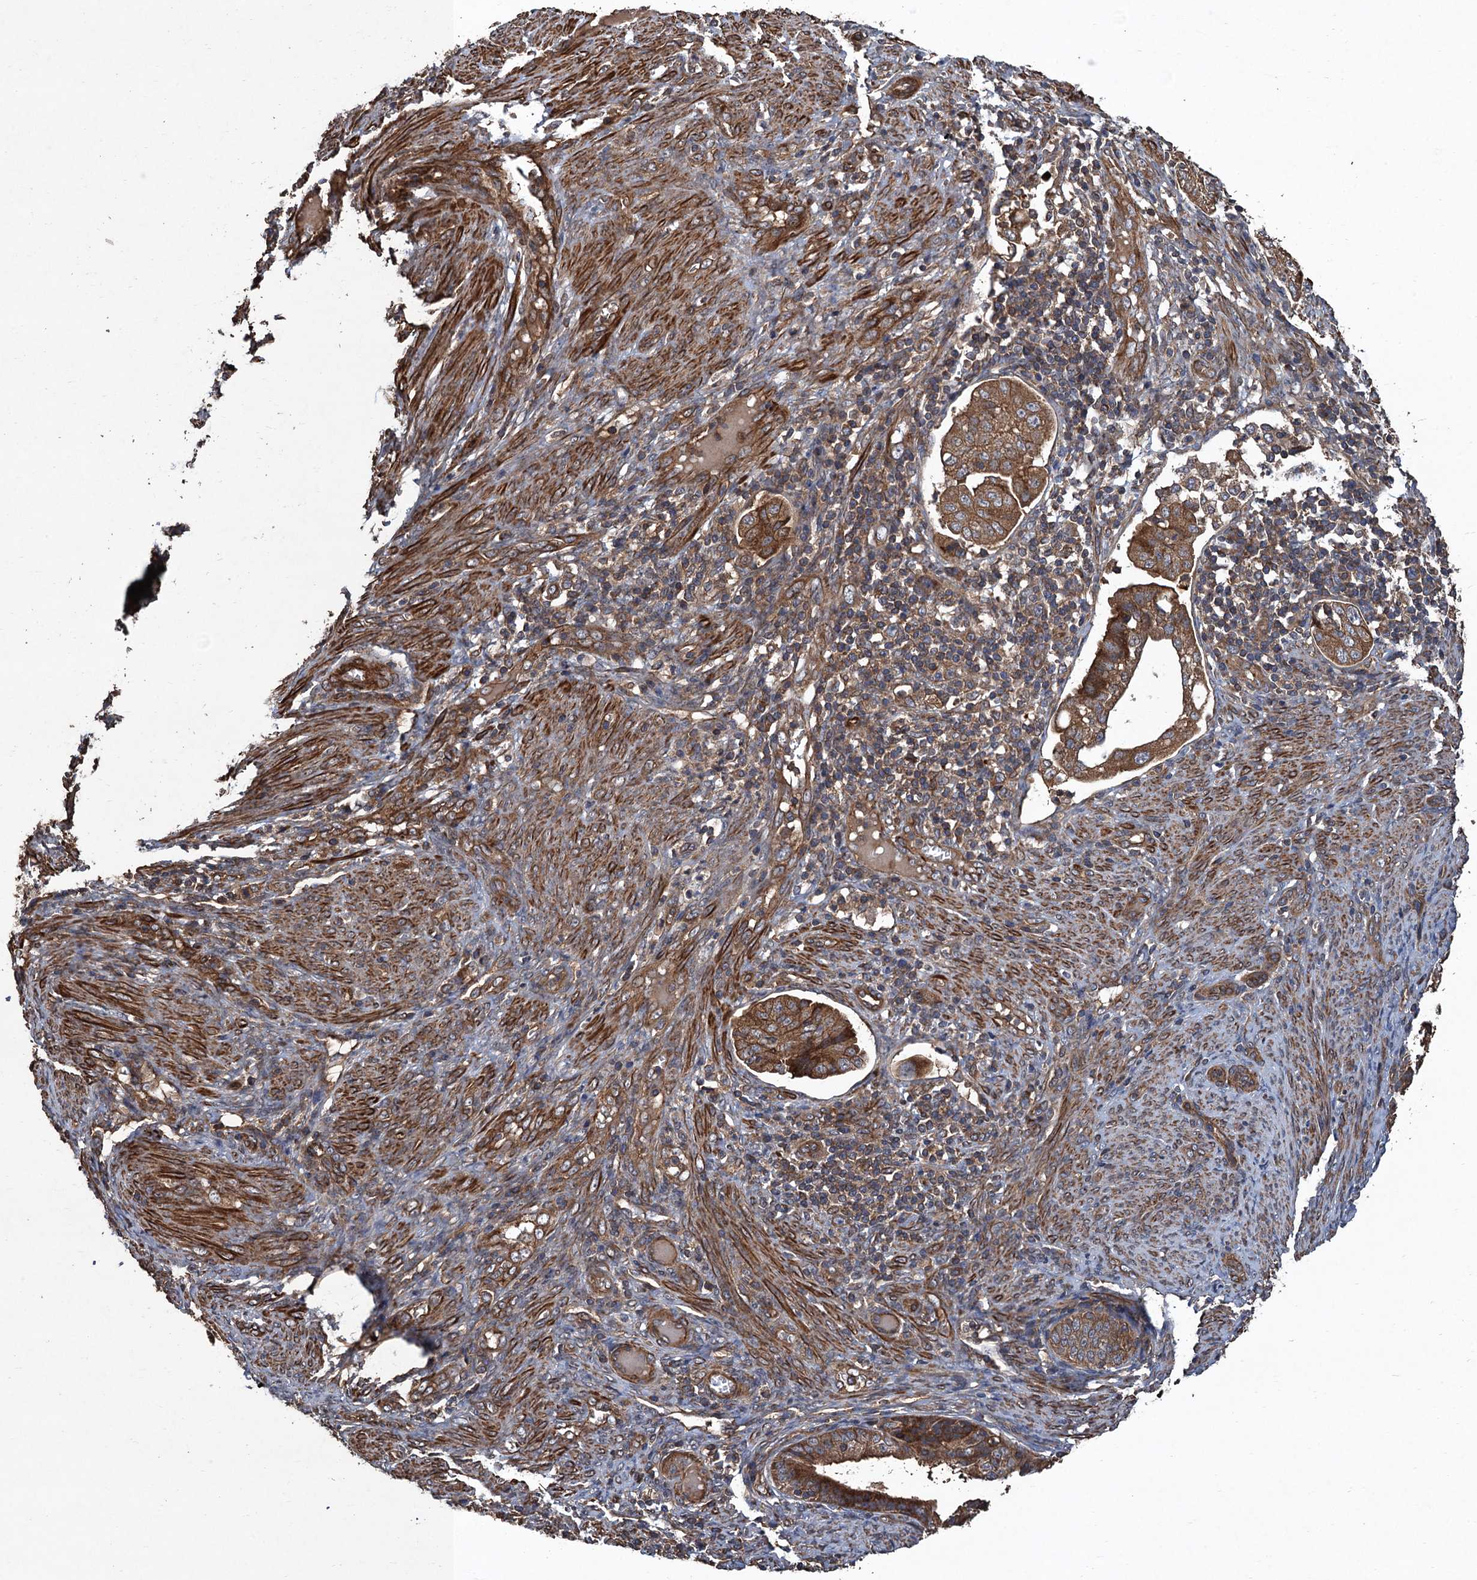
{"staining": {"intensity": "strong", "quantity": ">75%", "location": "cytoplasmic/membranous"}, "tissue": "endometrial cancer", "cell_type": "Tumor cells", "image_type": "cancer", "snomed": [{"axis": "morphology", "description": "Adenocarcinoma, NOS"}, {"axis": "topography", "description": "Endometrium"}], "caption": "Adenocarcinoma (endometrial) stained with a brown dye exhibits strong cytoplasmic/membranous positive expression in approximately >75% of tumor cells.", "gene": "PPP4R1", "patient": {"sex": "female", "age": 51}}